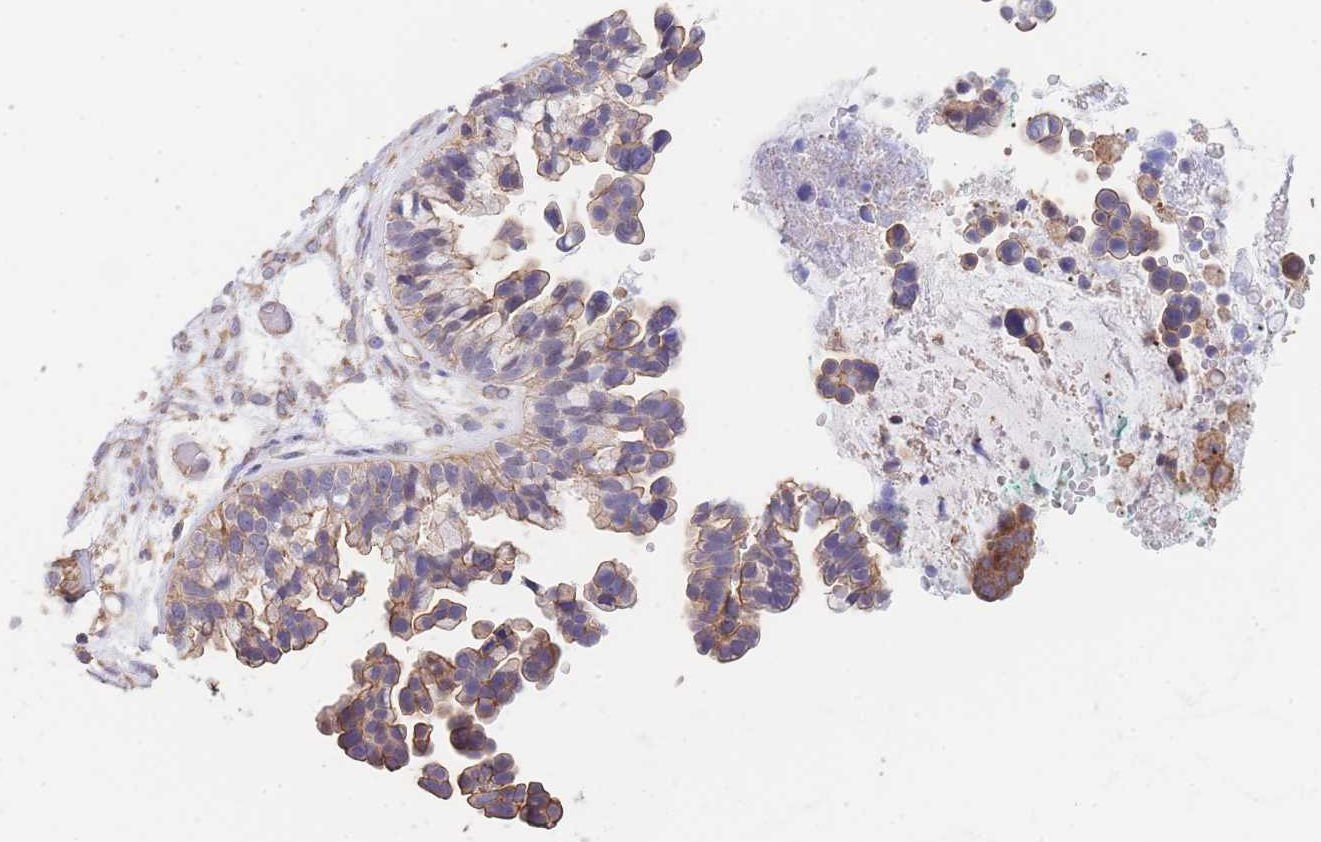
{"staining": {"intensity": "moderate", "quantity": "25%-75%", "location": "cytoplasmic/membranous"}, "tissue": "ovarian cancer", "cell_type": "Tumor cells", "image_type": "cancer", "snomed": [{"axis": "morphology", "description": "Cystadenocarcinoma, serous, NOS"}, {"axis": "topography", "description": "Ovary"}], "caption": "Protein positivity by IHC shows moderate cytoplasmic/membranous staining in about 25%-75% of tumor cells in ovarian cancer. The staining was performed using DAB (3,3'-diaminobenzidine) to visualize the protein expression in brown, while the nuclei were stained in blue with hematoxylin (Magnification: 20x).", "gene": "LRRN4CL", "patient": {"sex": "female", "age": 56}}